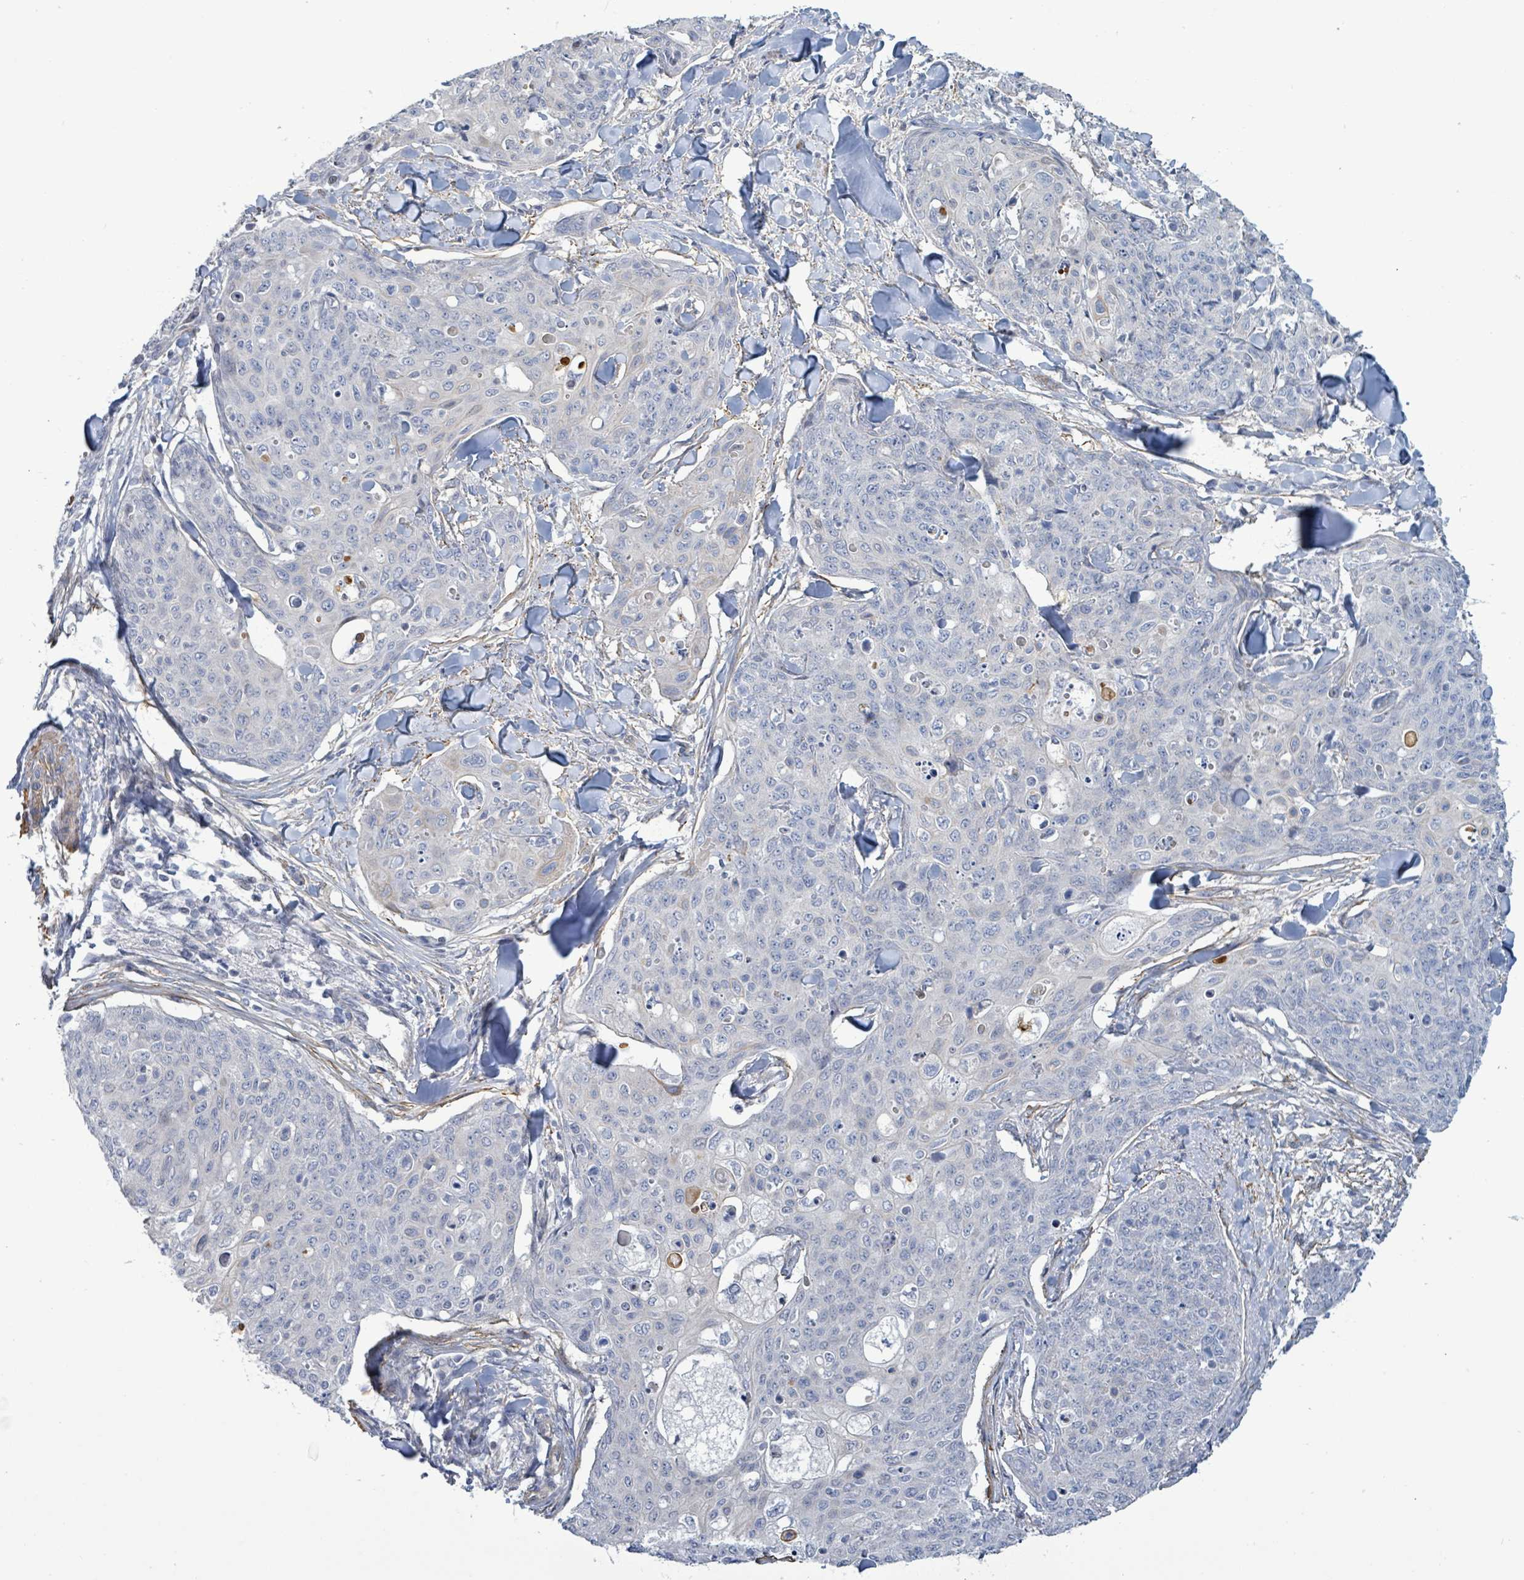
{"staining": {"intensity": "negative", "quantity": "none", "location": "none"}, "tissue": "skin cancer", "cell_type": "Tumor cells", "image_type": "cancer", "snomed": [{"axis": "morphology", "description": "Squamous cell carcinoma, NOS"}, {"axis": "topography", "description": "Skin"}, {"axis": "topography", "description": "Vulva"}], "caption": "Squamous cell carcinoma (skin) stained for a protein using IHC reveals no positivity tumor cells.", "gene": "DMRTC1B", "patient": {"sex": "female", "age": 85}}